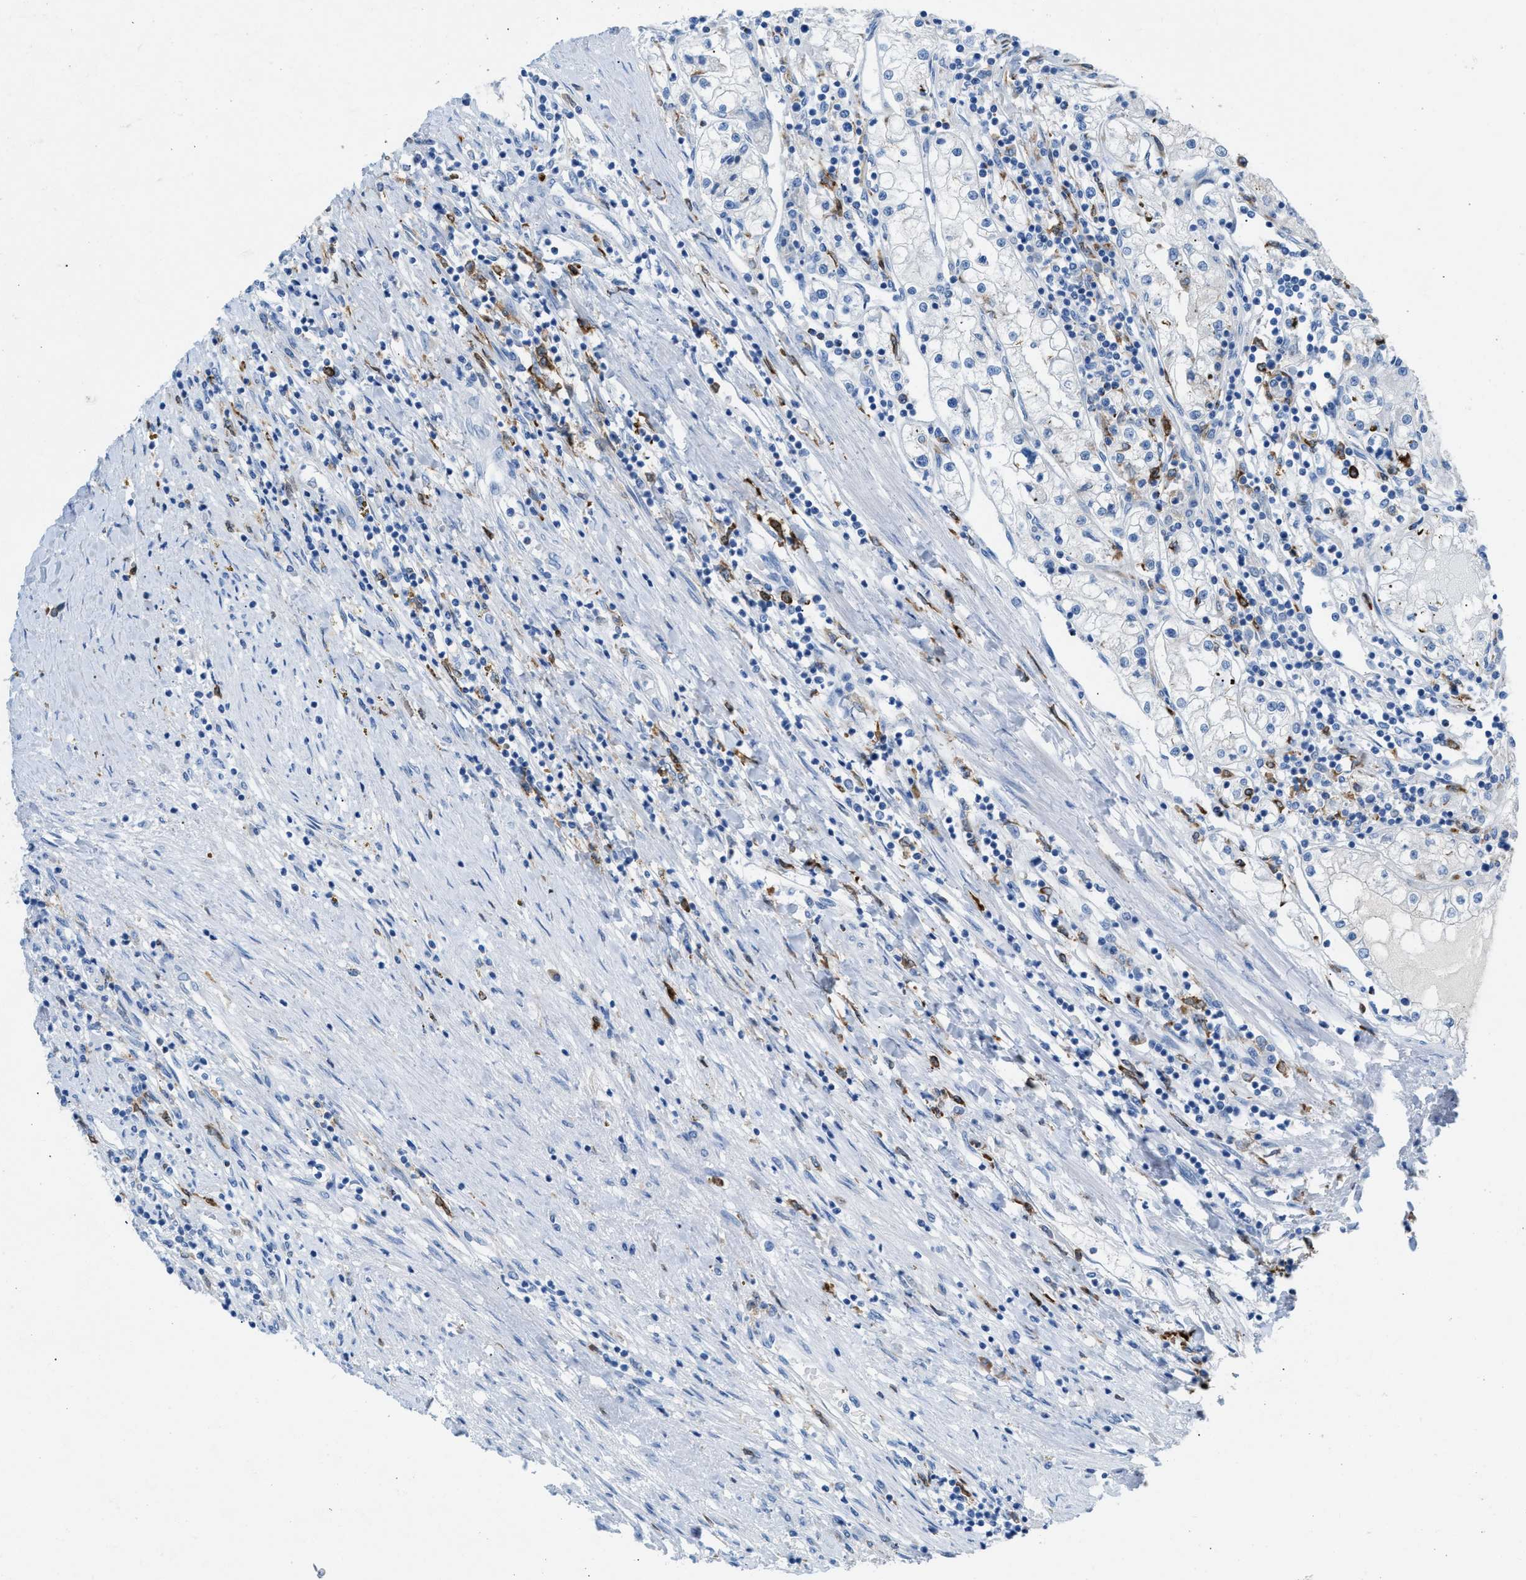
{"staining": {"intensity": "negative", "quantity": "none", "location": "none"}, "tissue": "renal cancer", "cell_type": "Tumor cells", "image_type": "cancer", "snomed": [{"axis": "morphology", "description": "Adenocarcinoma, NOS"}, {"axis": "topography", "description": "Kidney"}], "caption": "A histopathology image of renal cancer stained for a protein demonstrates no brown staining in tumor cells. (DAB (3,3'-diaminobenzidine) immunohistochemistry with hematoxylin counter stain).", "gene": "CLEC10A", "patient": {"sex": "male", "age": 68}}